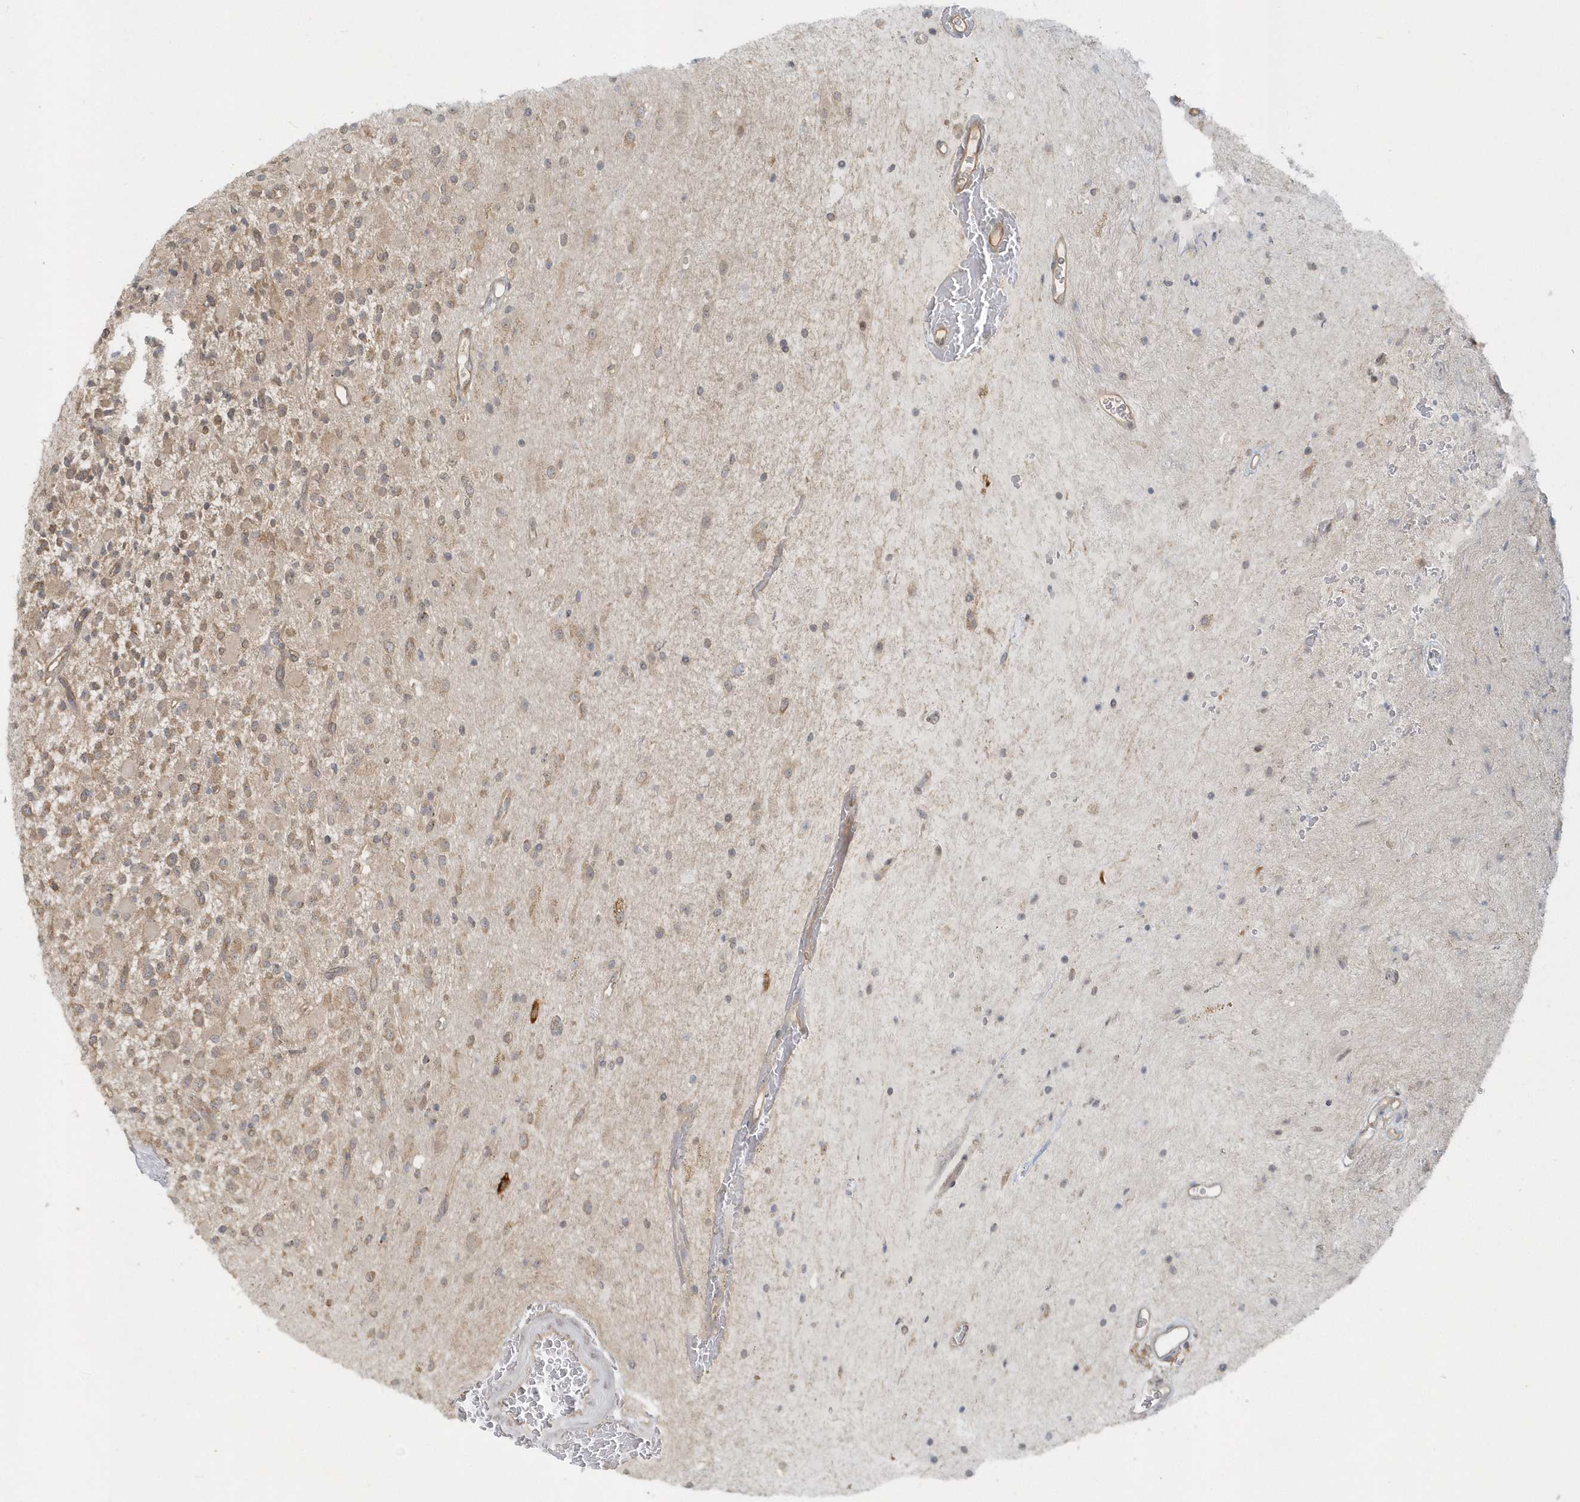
{"staining": {"intensity": "weak", "quantity": ">75%", "location": "cytoplasmic/membranous"}, "tissue": "glioma", "cell_type": "Tumor cells", "image_type": "cancer", "snomed": [{"axis": "morphology", "description": "Glioma, malignant, High grade"}, {"axis": "topography", "description": "Brain"}], "caption": "This is a micrograph of immunohistochemistry staining of malignant high-grade glioma, which shows weak expression in the cytoplasmic/membranous of tumor cells.", "gene": "STIM2", "patient": {"sex": "male", "age": 34}}